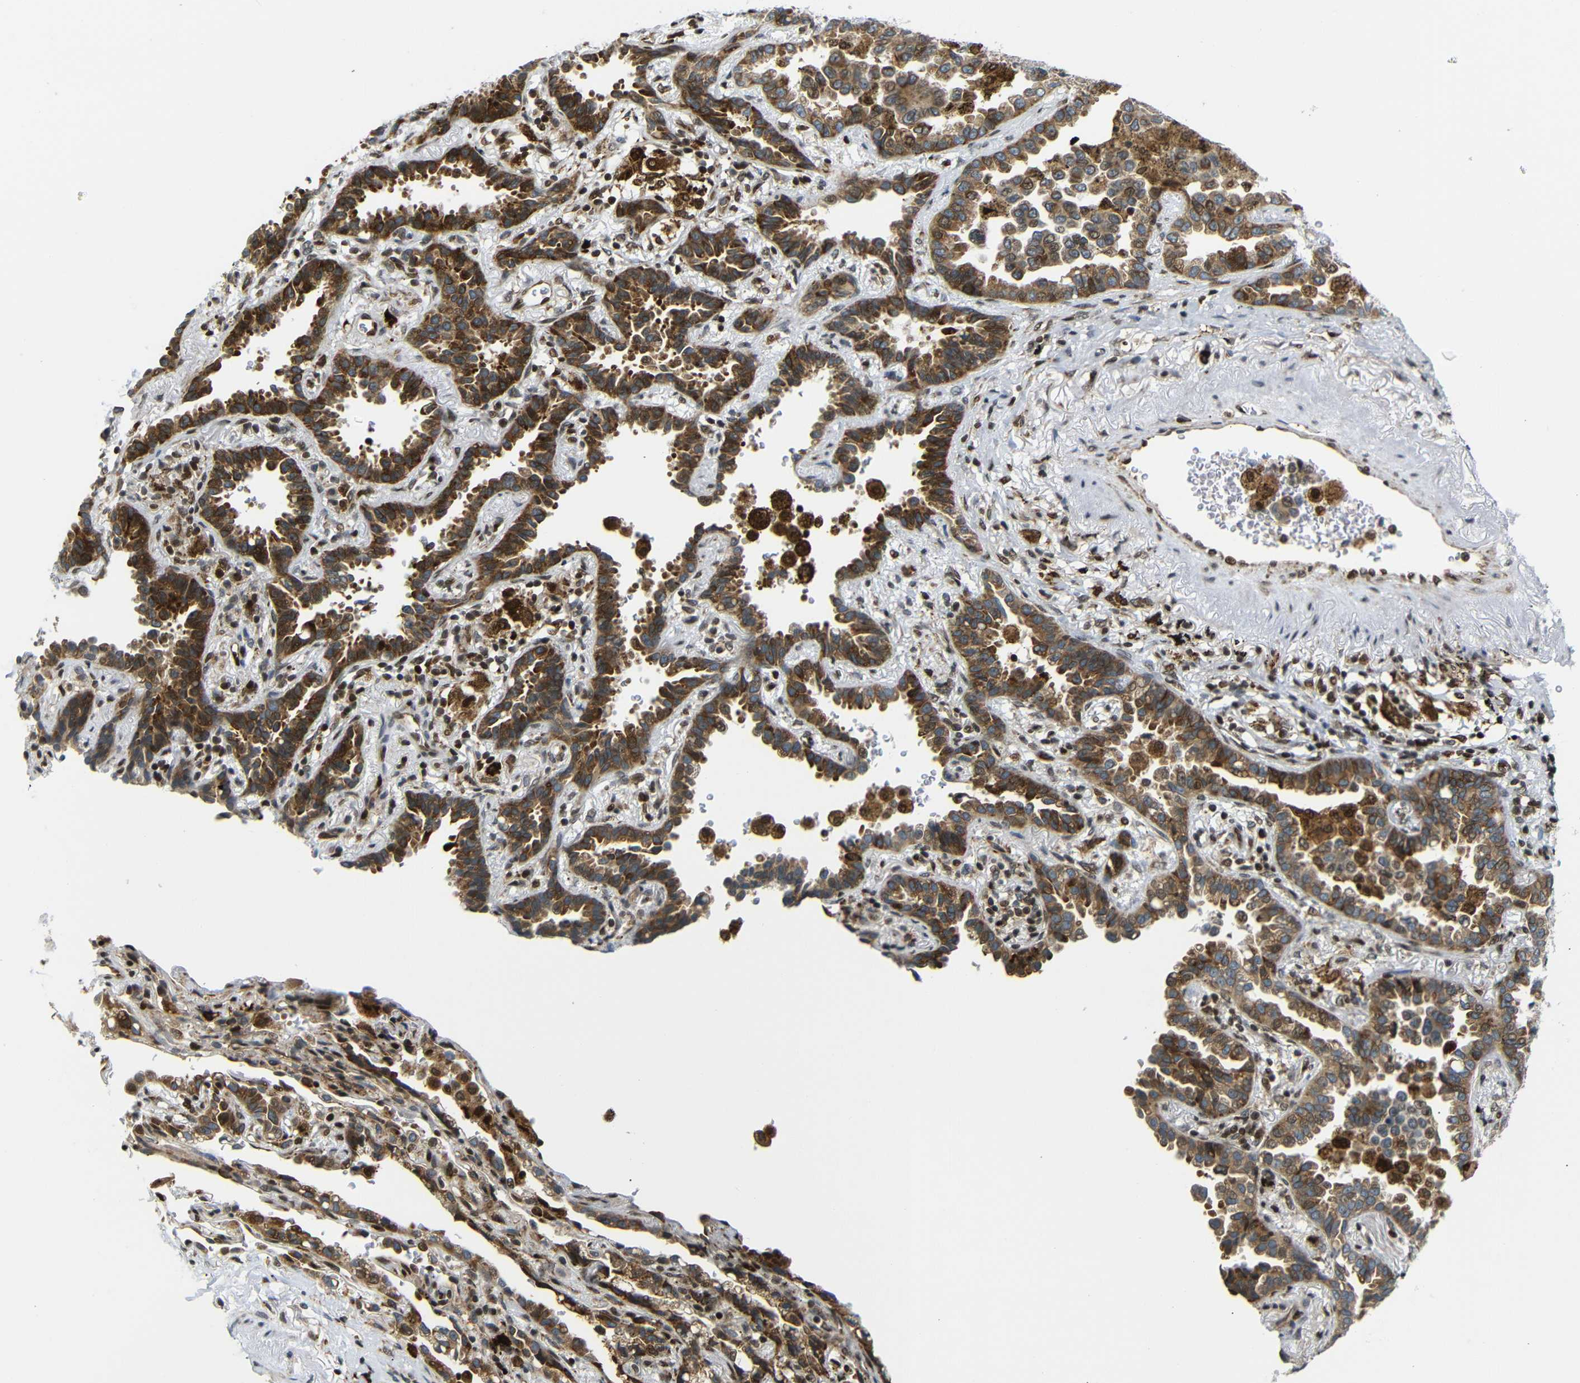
{"staining": {"intensity": "moderate", "quantity": ">75%", "location": "cytoplasmic/membranous"}, "tissue": "lung cancer", "cell_type": "Tumor cells", "image_type": "cancer", "snomed": [{"axis": "morphology", "description": "Normal tissue, NOS"}, {"axis": "morphology", "description": "Adenocarcinoma, NOS"}, {"axis": "topography", "description": "Lung"}], "caption": "Immunohistochemistry histopathology image of neoplastic tissue: human adenocarcinoma (lung) stained using immunohistochemistry reveals medium levels of moderate protein expression localized specifically in the cytoplasmic/membranous of tumor cells, appearing as a cytoplasmic/membranous brown color.", "gene": "SPCS2", "patient": {"sex": "male", "age": 59}}